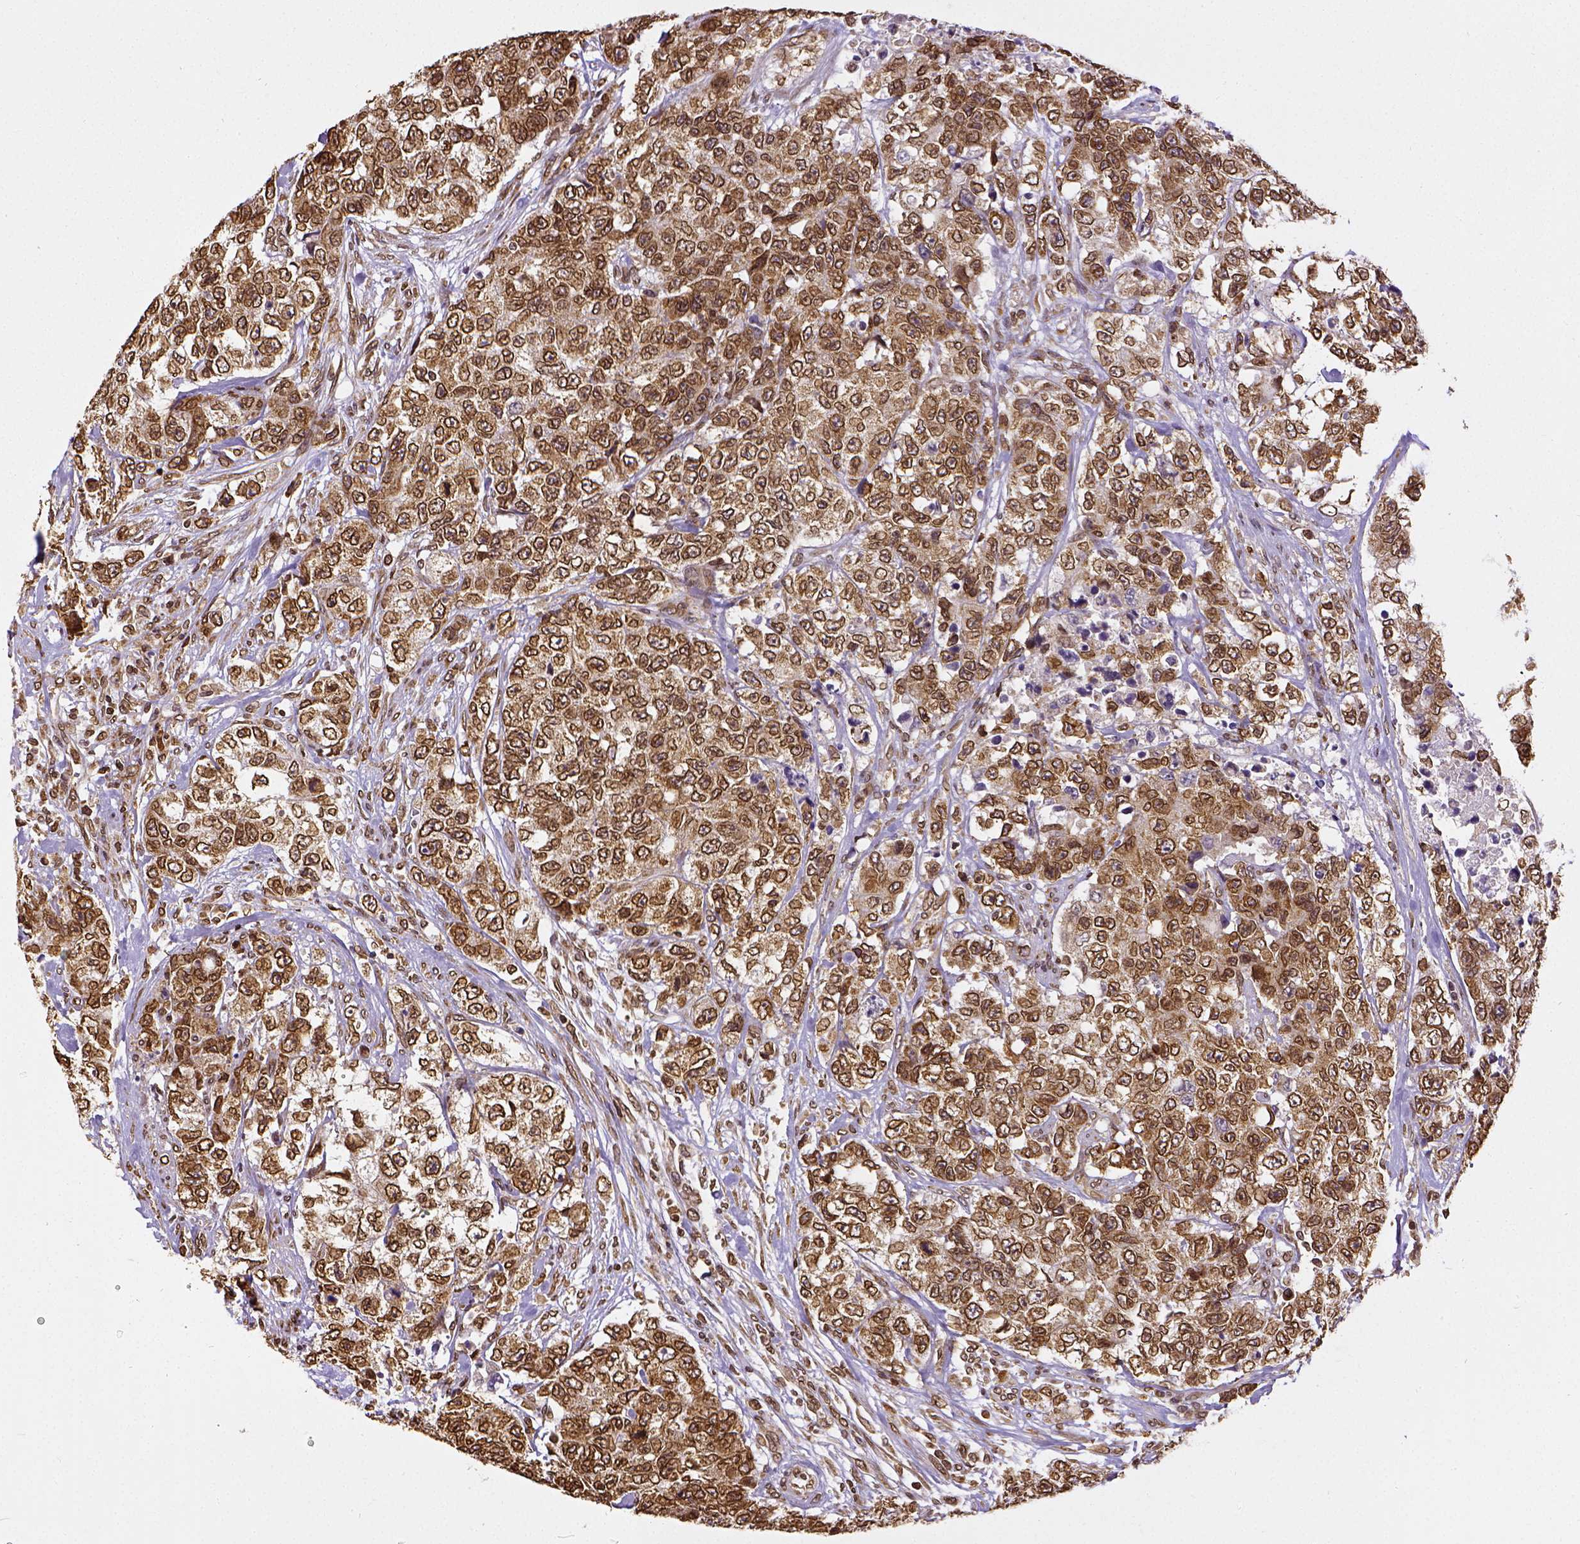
{"staining": {"intensity": "strong", "quantity": ">75%", "location": "cytoplasmic/membranous,nuclear"}, "tissue": "urothelial cancer", "cell_type": "Tumor cells", "image_type": "cancer", "snomed": [{"axis": "morphology", "description": "Urothelial carcinoma, High grade"}, {"axis": "topography", "description": "Urinary bladder"}], "caption": "Tumor cells show high levels of strong cytoplasmic/membranous and nuclear staining in approximately >75% of cells in urothelial cancer.", "gene": "MTDH", "patient": {"sex": "female", "age": 78}}